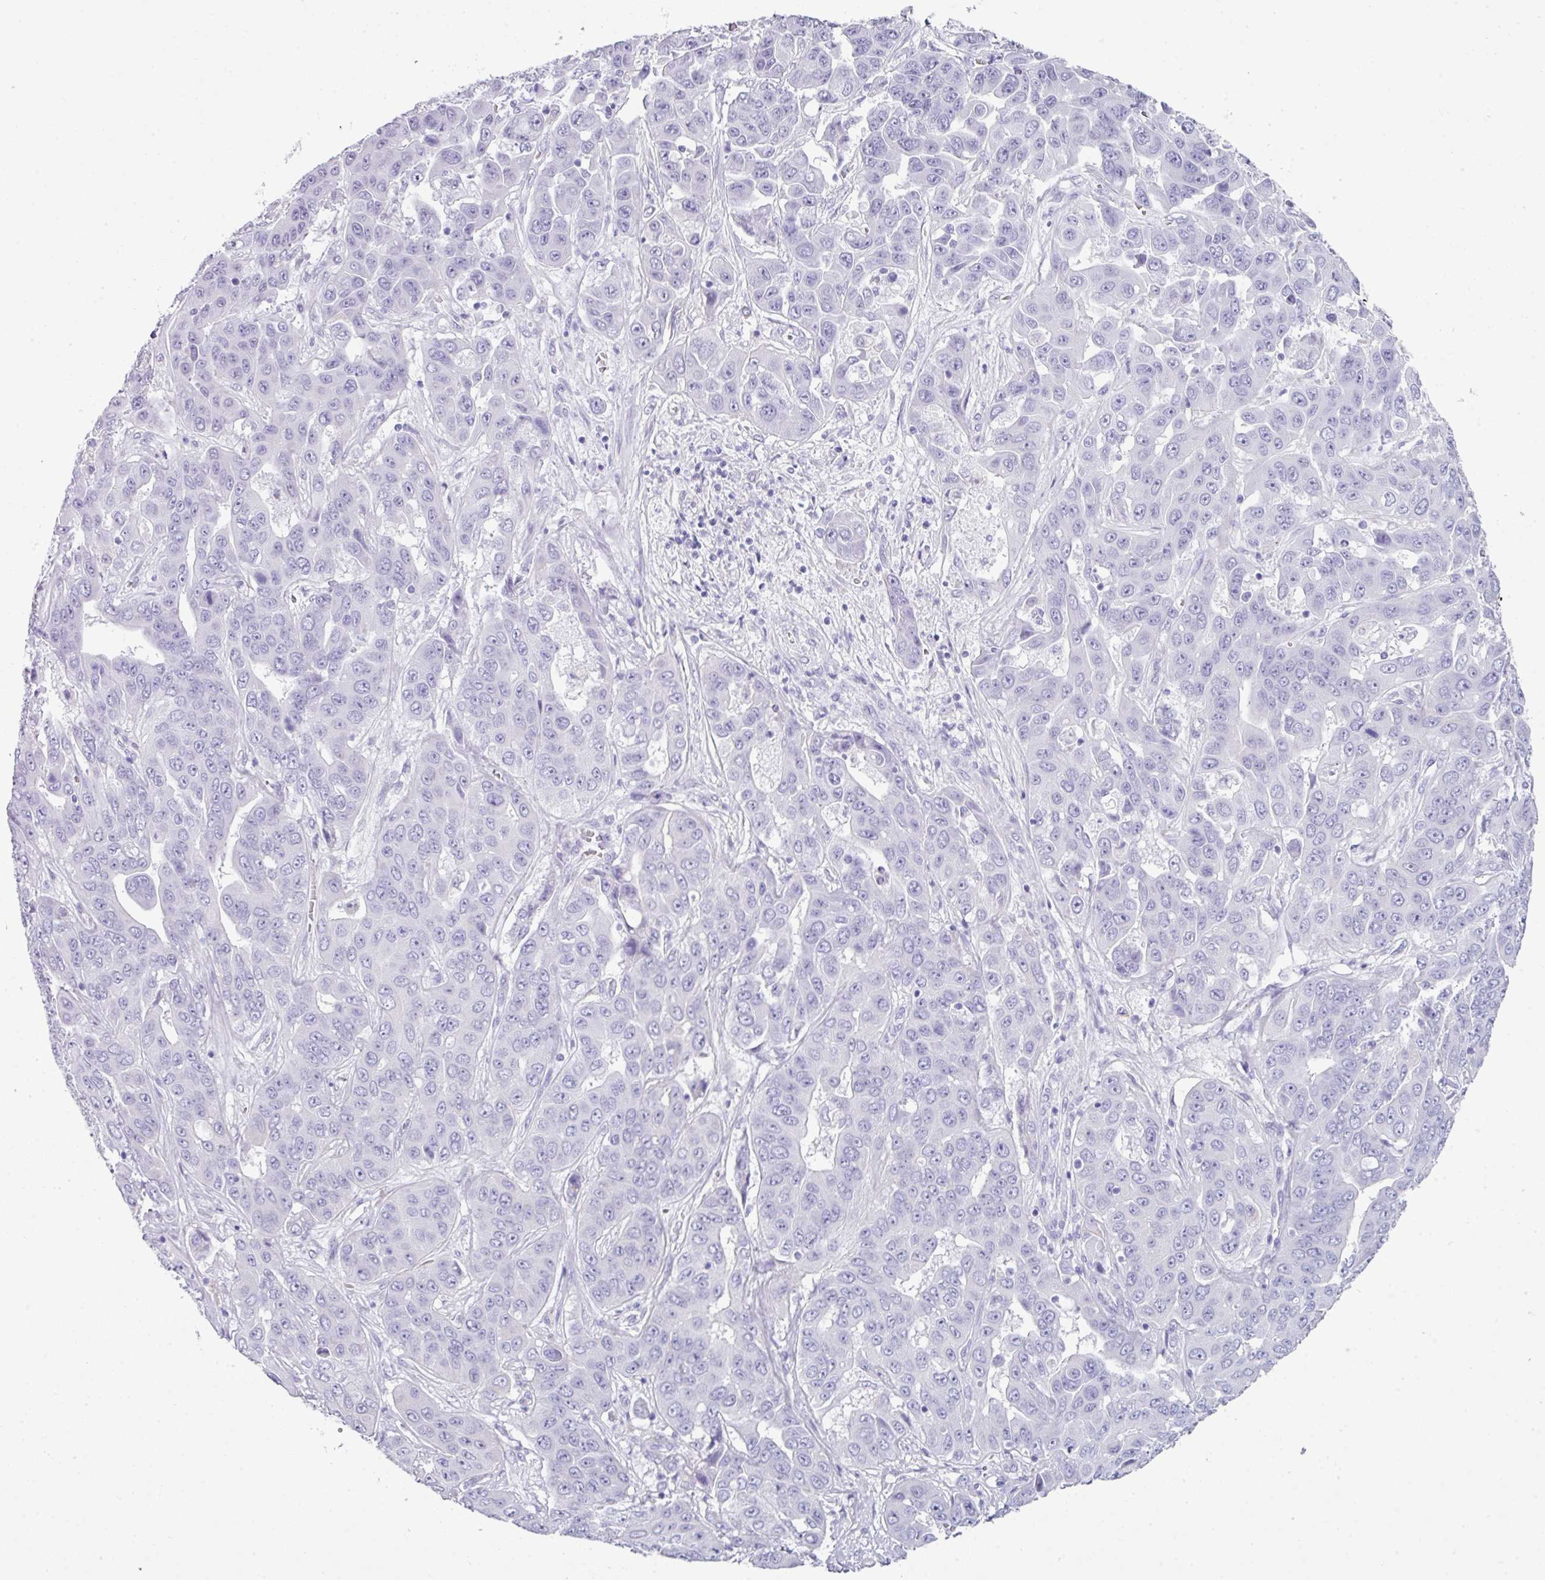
{"staining": {"intensity": "negative", "quantity": "none", "location": "none"}, "tissue": "liver cancer", "cell_type": "Tumor cells", "image_type": "cancer", "snomed": [{"axis": "morphology", "description": "Cholangiocarcinoma"}, {"axis": "topography", "description": "Liver"}], "caption": "The photomicrograph displays no staining of tumor cells in liver cholangiocarcinoma.", "gene": "ABCC5", "patient": {"sex": "female", "age": 52}}